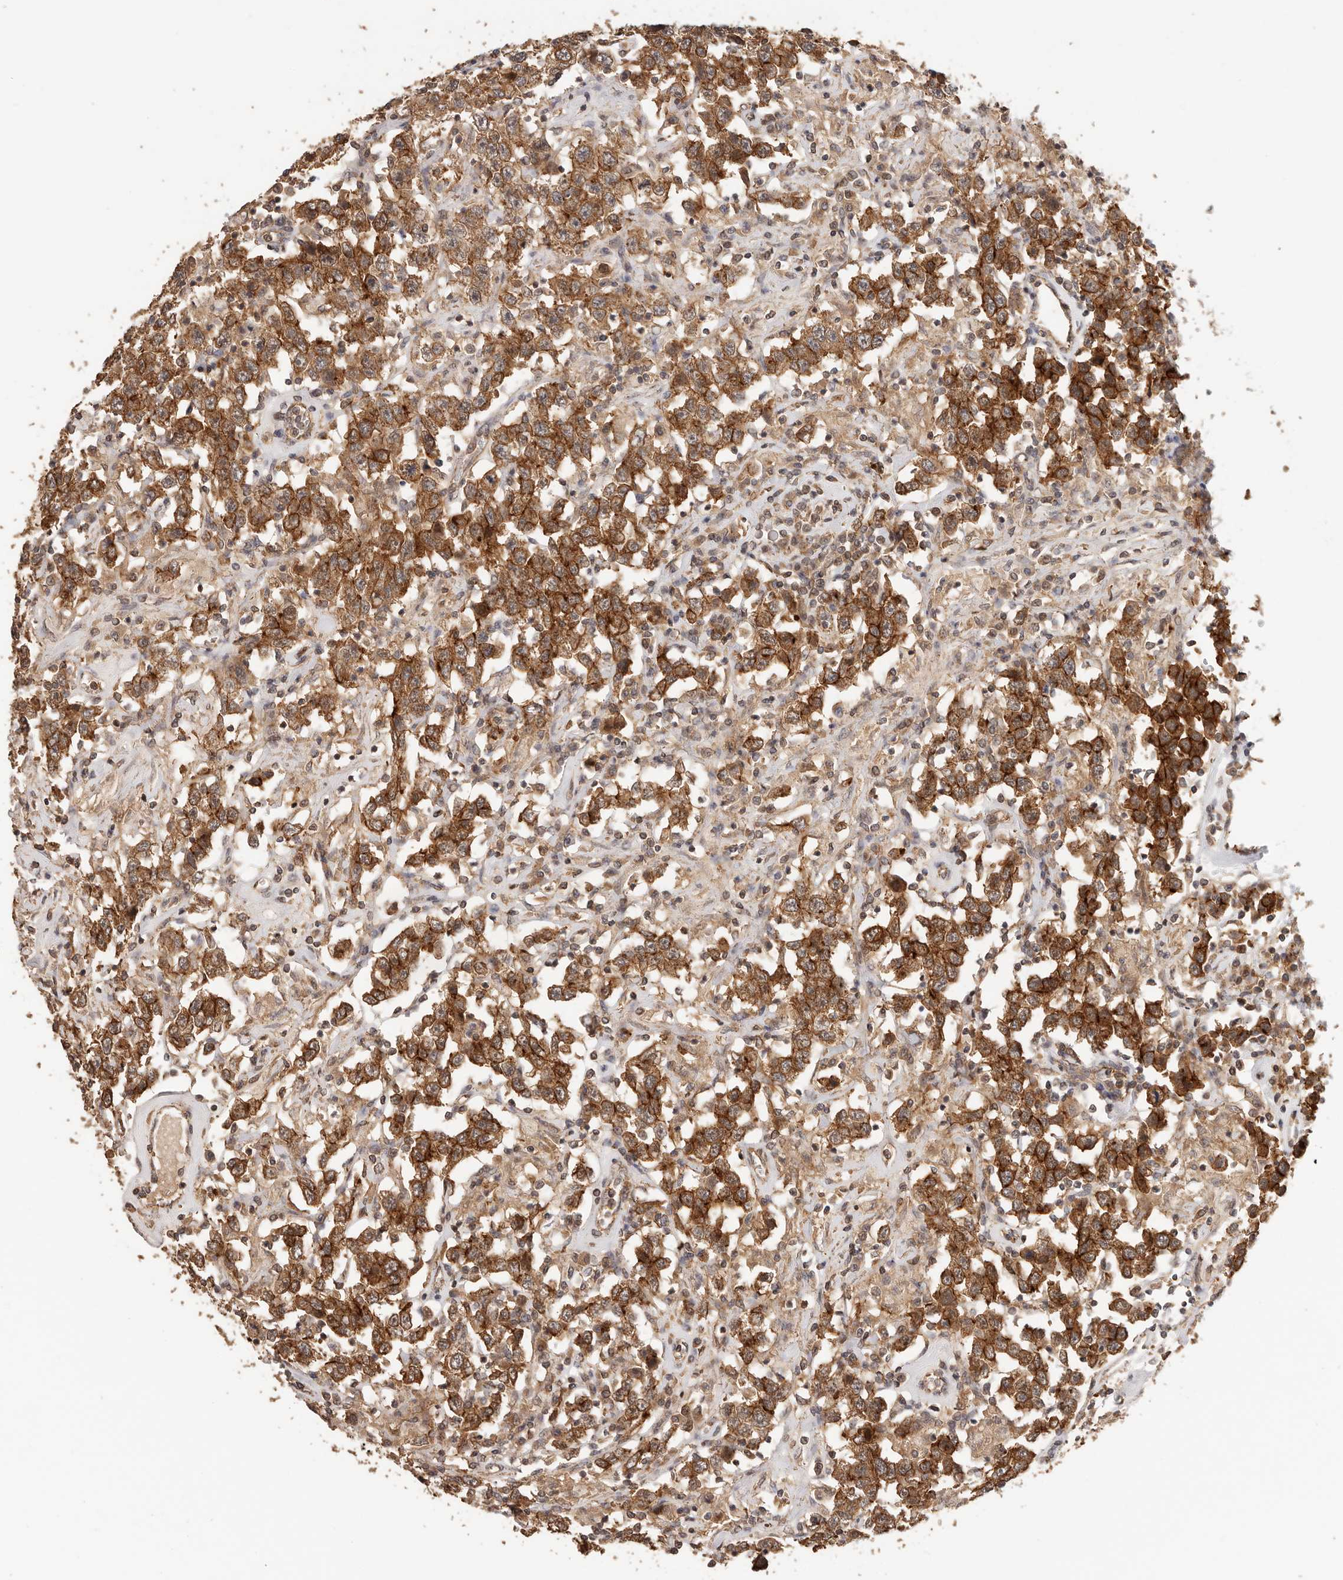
{"staining": {"intensity": "strong", "quantity": ">75%", "location": "cytoplasmic/membranous"}, "tissue": "testis cancer", "cell_type": "Tumor cells", "image_type": "cancer", "snomed": [{"axis": "morphology", "description": "Seminoma, NOS"}, {"axis": "topography", "description": "Testis"}], "caption": "An image showing strong cytoplasmic/membranous staining in about >75% of tumor cells in seminoma (testis), as visualized by brown immunohistochemical staining.", "gene": "AFDN", "patient": {"sex": "male", "age": 41}}